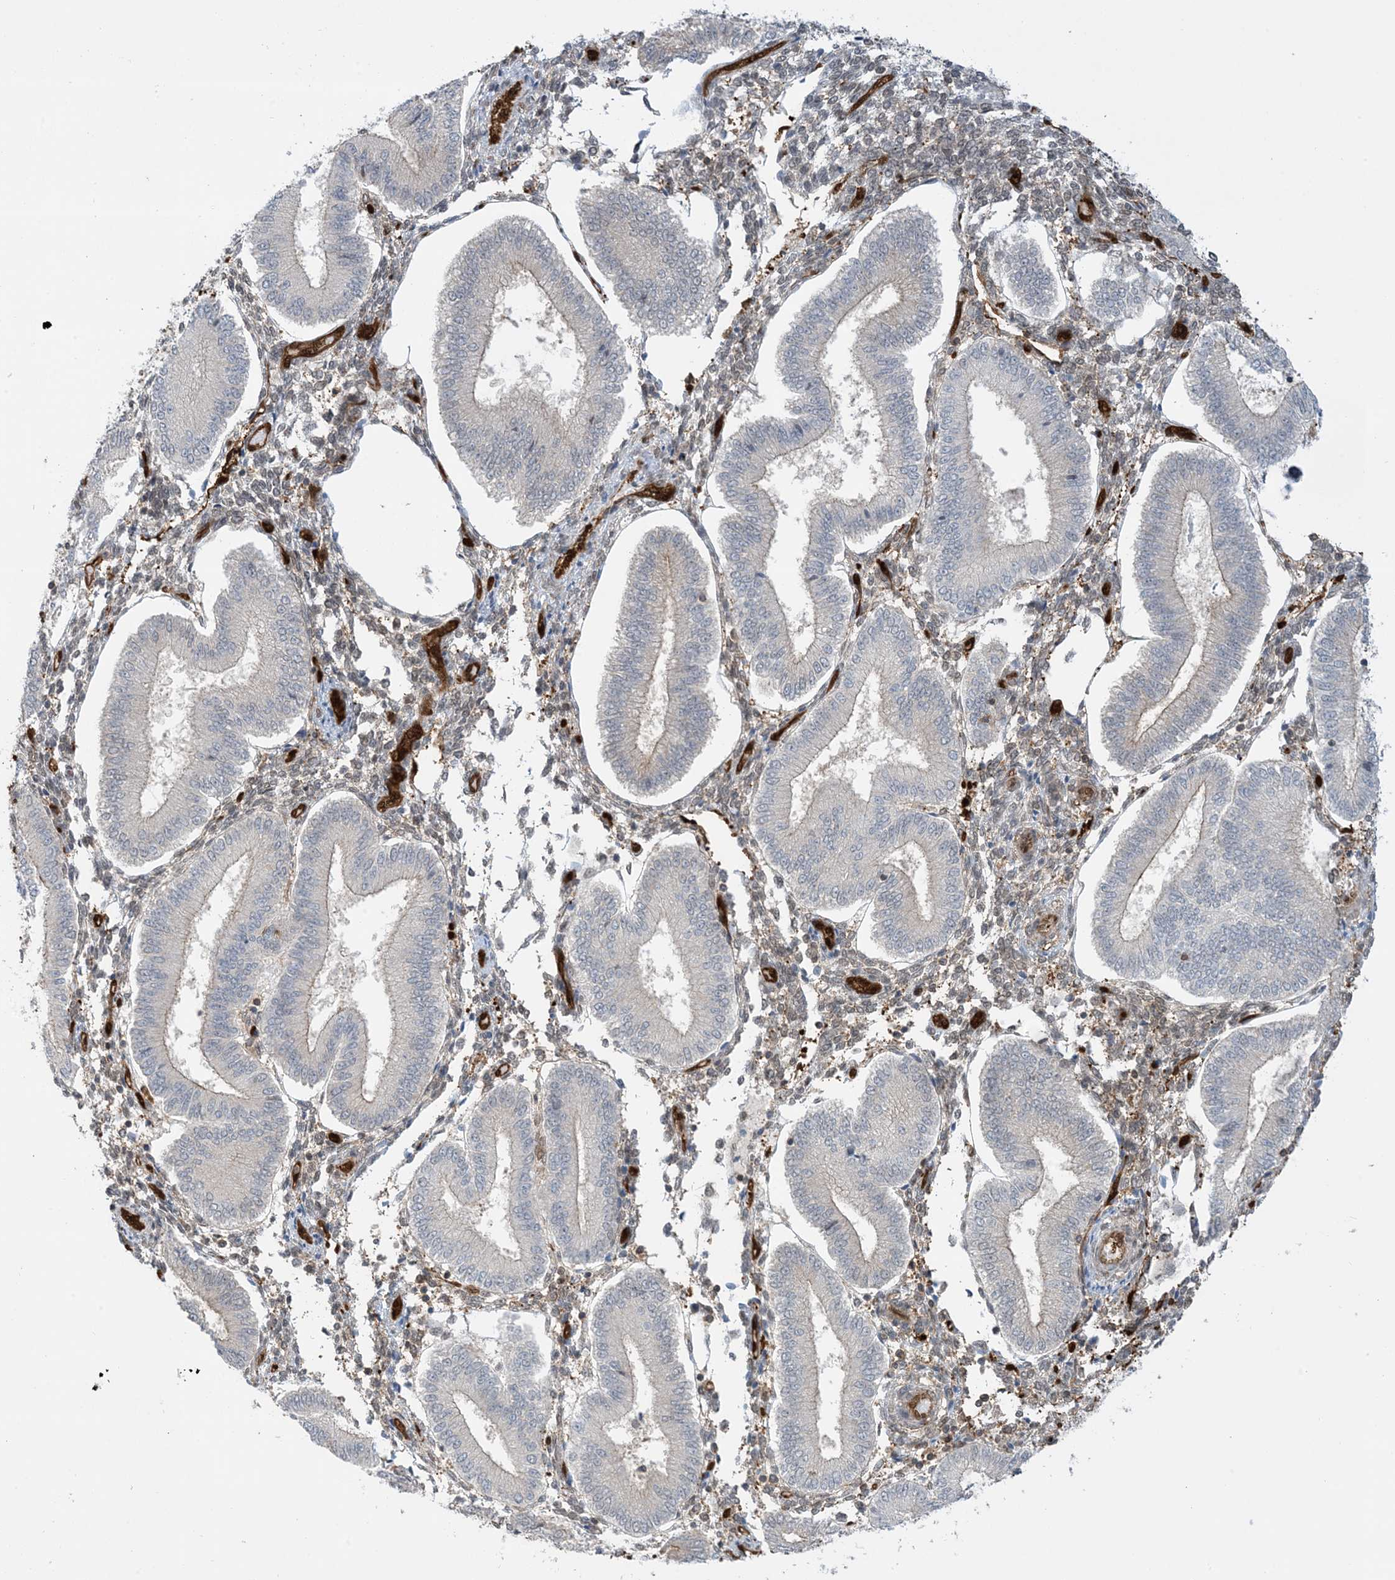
{"staining": {"intensity": "moderate", "quantity": ">75%", "location": "cytoplasmic/membranous"}, "tissue": "endometrium", "cell_type": "Cells in endometrial stroma", "image_type": "normal", "snomed": [{"axis": "morphology", "description": "Normal tissue, NOS"}, {"axis": "topography", "description": "Endometrium"}], "caption": "Protein expression analysis of unremarkable endometrium demonstrates moderate cytoplasmic/membranous expression in about >75% of cells in endometrial stroma. The staining was performed using DAB (3,3'-diaminobenzidine), with brown indicating positive protein expression. Nuclei are stained blue with hematoxylin.", "gene": "PPM1F", "patient": {"sex": "female", "age": 39}}